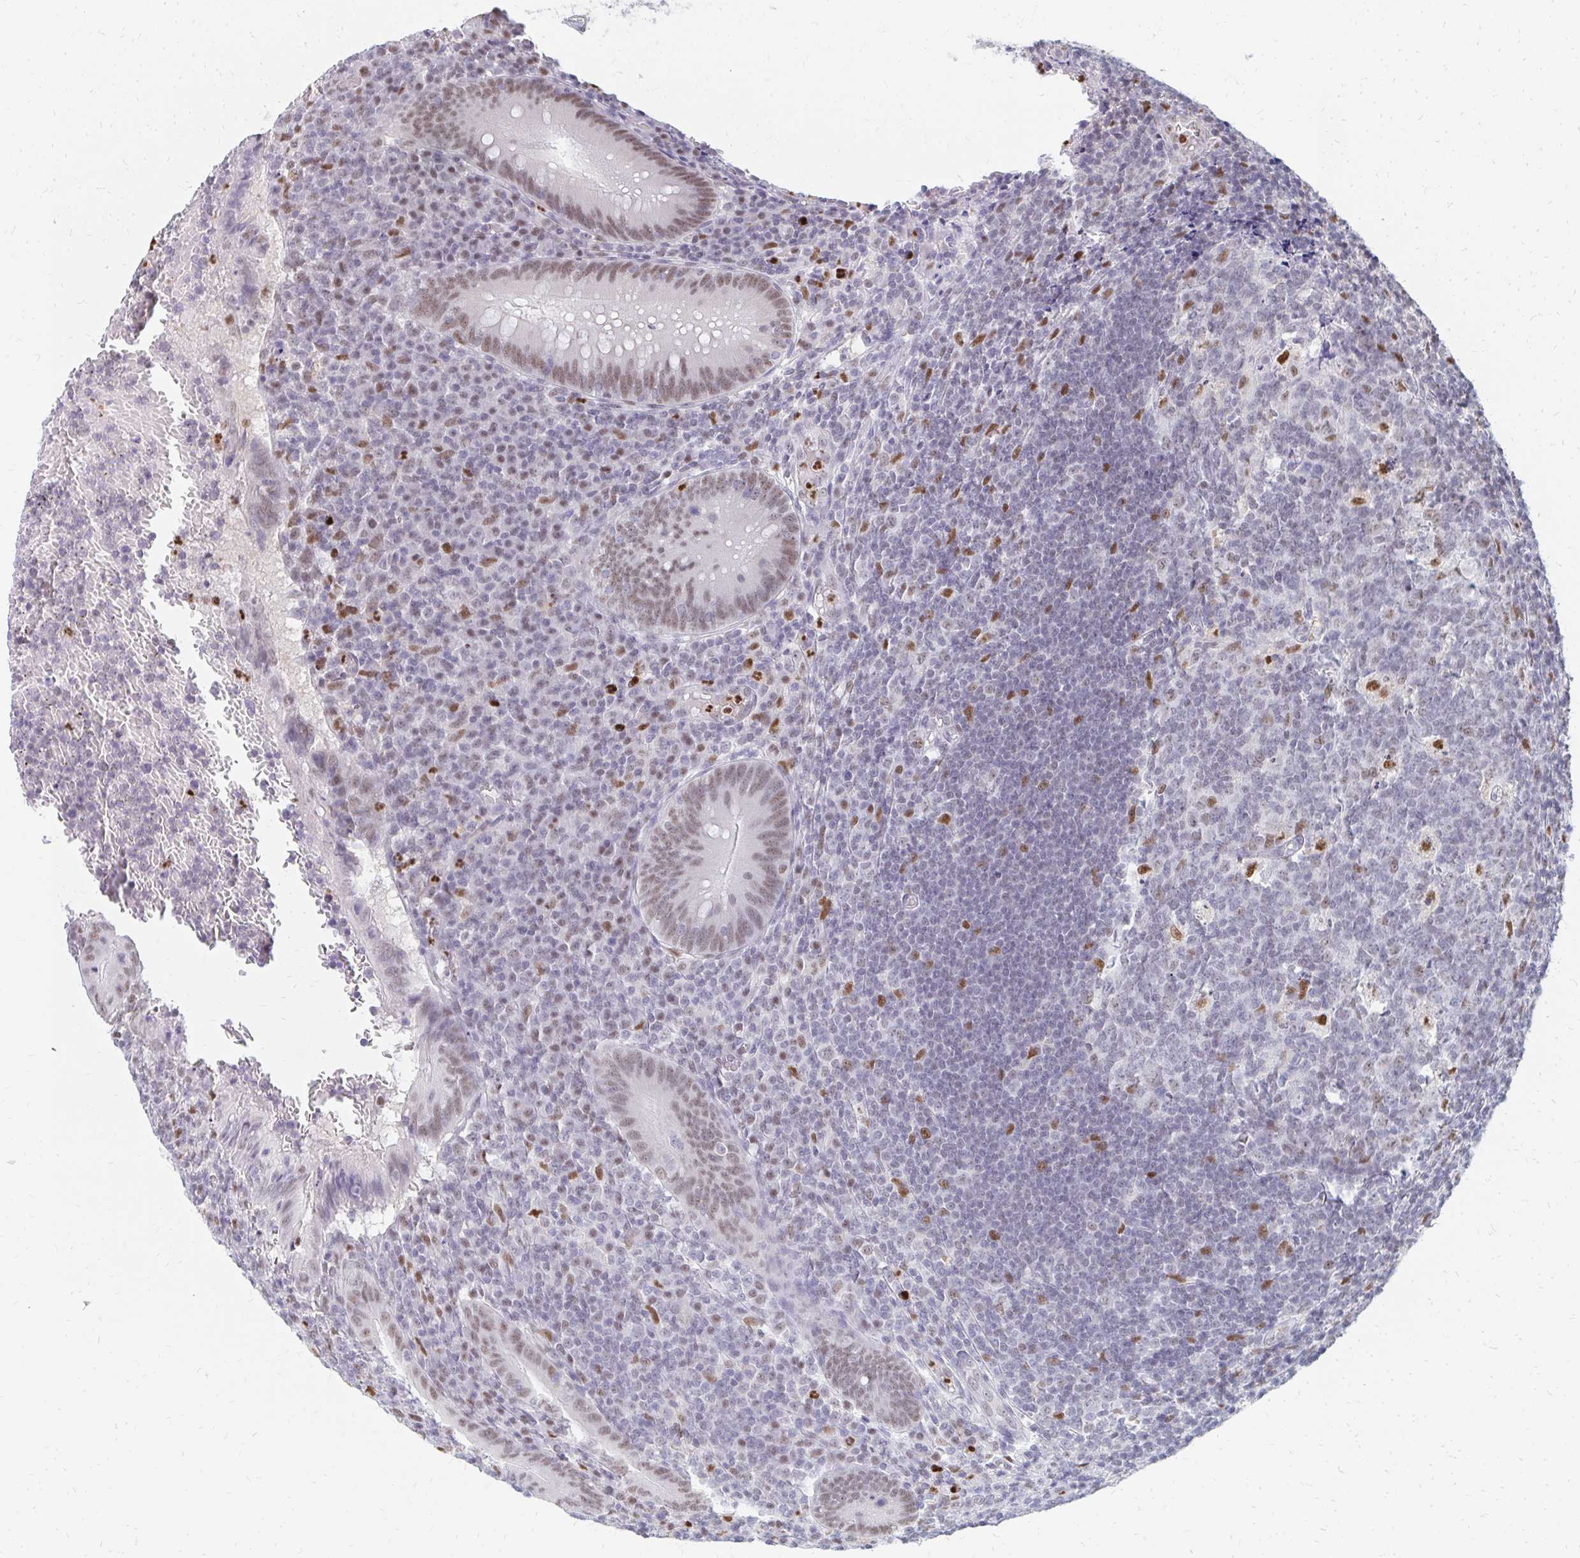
{"staining": {"intensity": "moderate", "quantity": ">75%", "location": "nuclear"}, "tissue": "appendix", "cell_type": "Glandular cells", "image_type": "normal", "snomed": [{"axis": "morphology", "description": "Normal tissue, NOS"}, {"axis": "topography", "description": "Appendix"}], "caption": "IHC of unremarkable human appendix shows medium levels of moderate nuclear staining in approximately >75% of glandular cells. The staining was performed using DAB, with brown indicating positive protein expression. Nuclei are stained blue with hematoxylin.", "gene": "PLK3", "patient": {"sex": "male", "age": 18}}